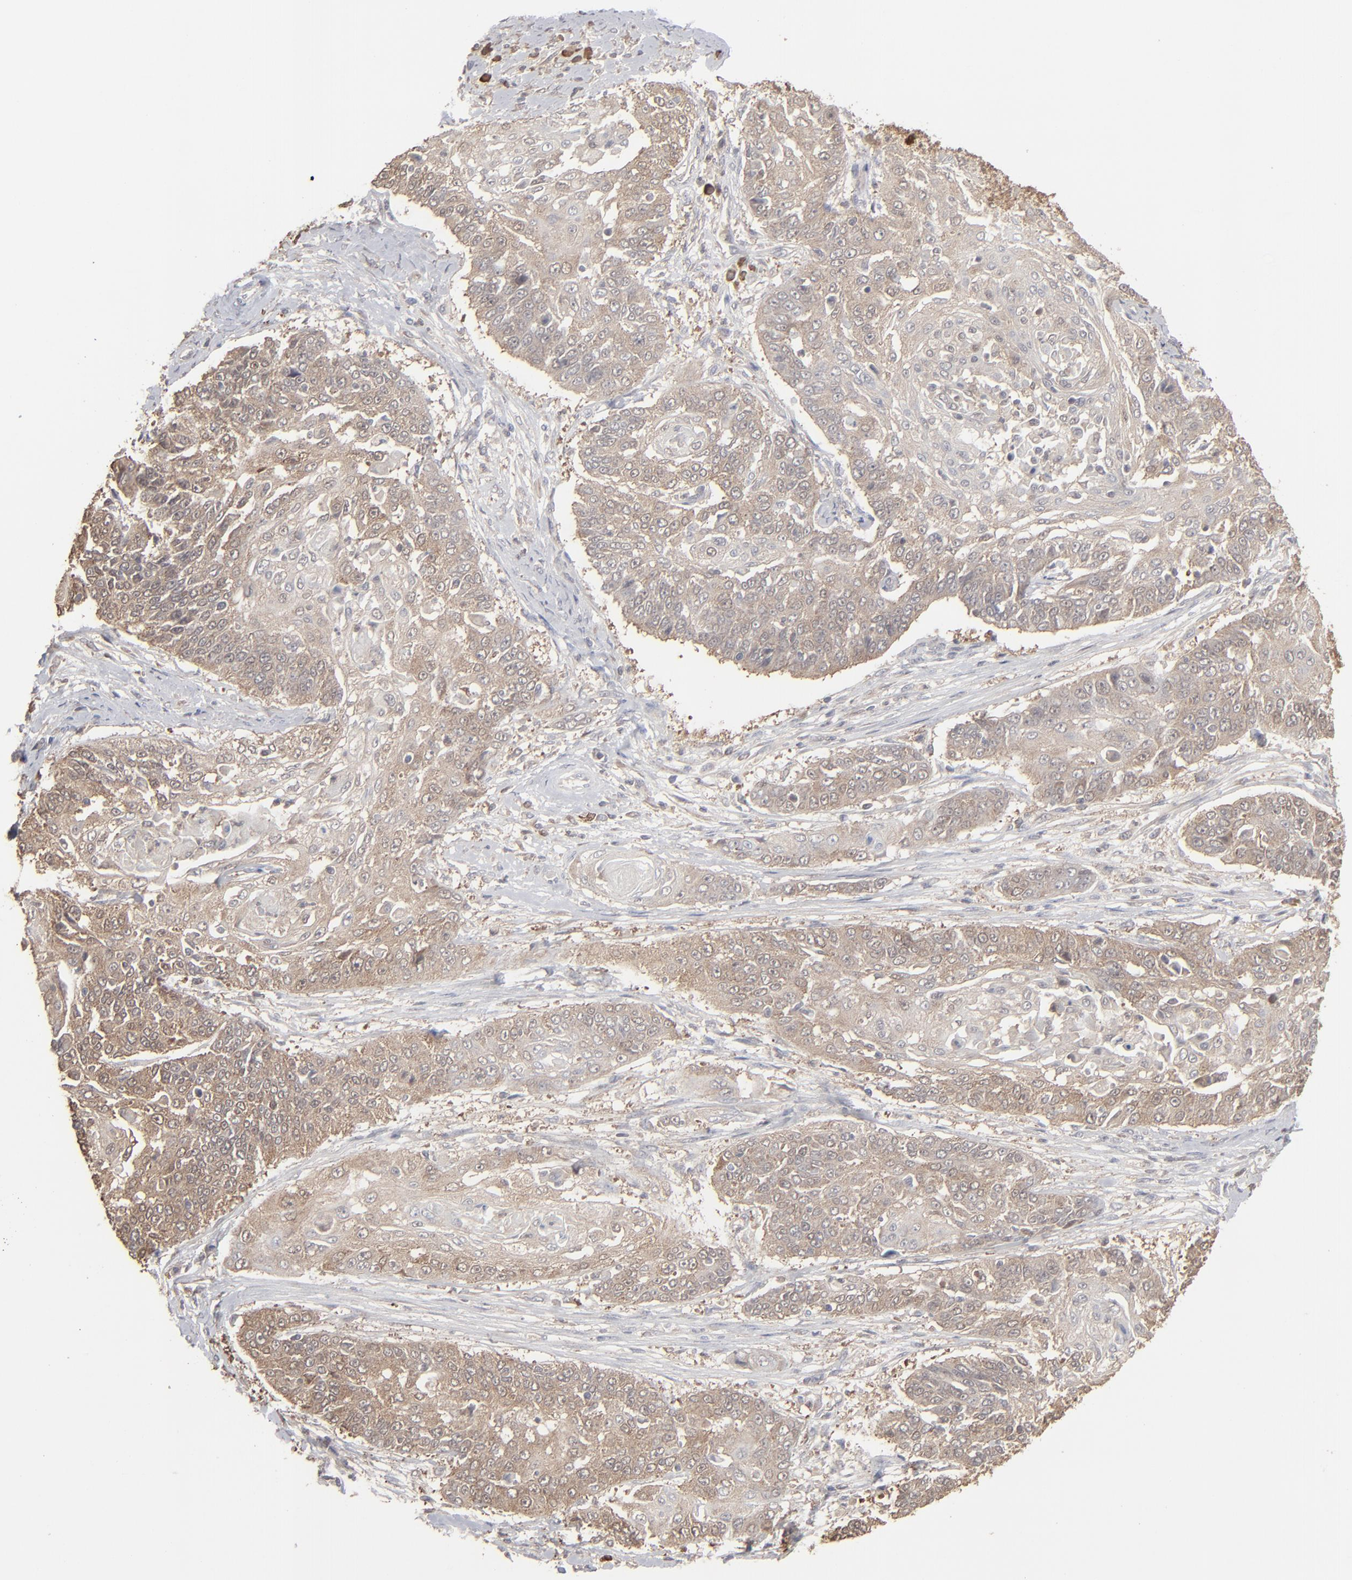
{"staining": {"intensity": "moderate", "quantity": ">75%", "location": "cytoplasmic/membranous"}, "tissue": "cervical cancer", "cell_type": "Tumor cells", "image_type": "cancer", "snomed": [{"axis": "morphology", "description": "Squamous cell carcinoma, NOS"}, {"axis": "topography", "description": "Cervix"}], "caption": "Brown immunohistochemical staining in human cervical cancer (squamous cell carcinoma) shows moderate cytoplasmic/membranous positivity in about >75% of tumor cells.", "gene": "NME1-NME2", "patient": {"sex": "female", "age": 64}}